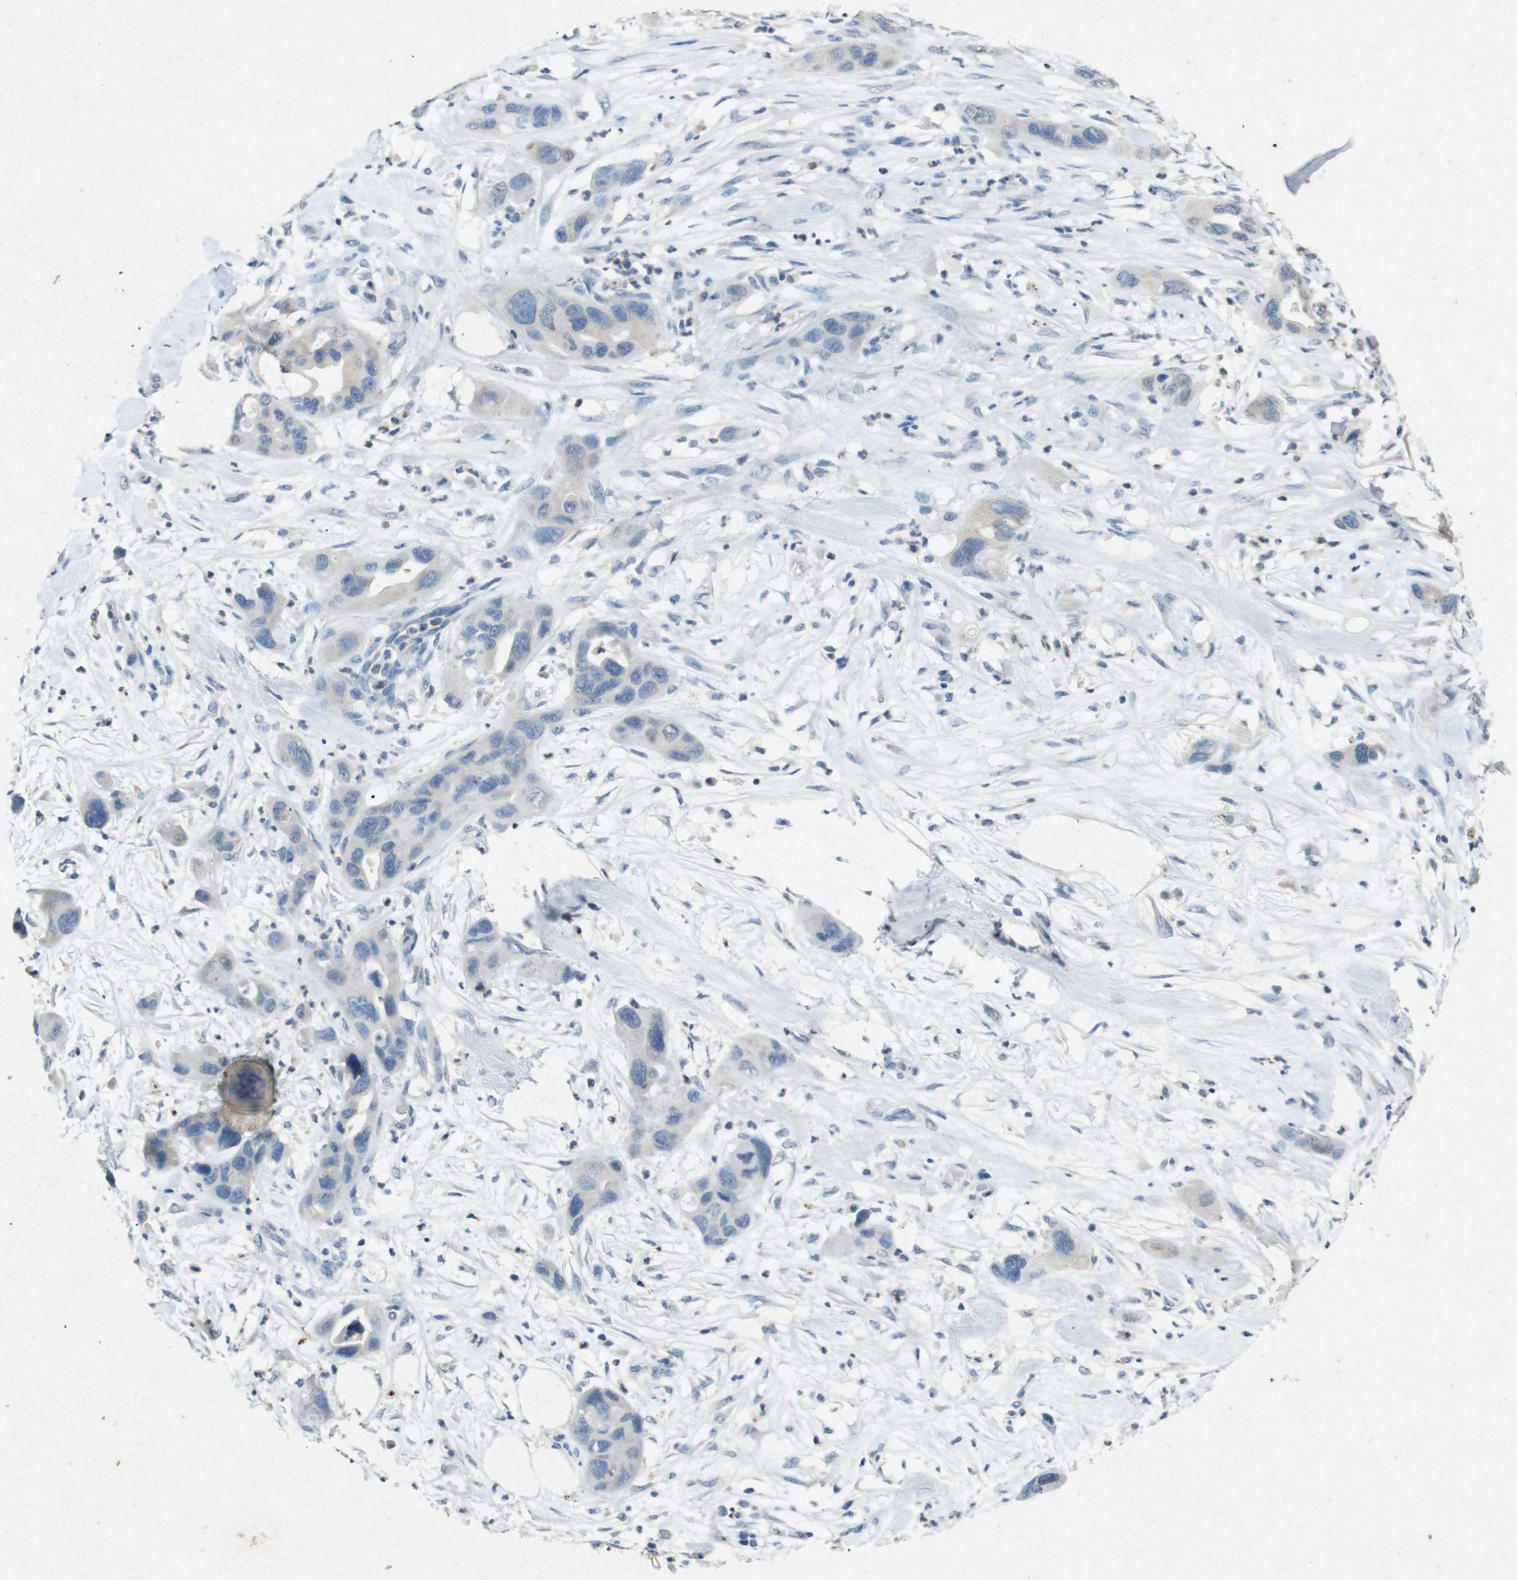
{"staining": {"intensity": "negative", "quantity": "none", "location": "none"}, "tissue": "pancreatic cancer", "cell_type": "Tumor cells", "image_type": "cancer", "snomed": [{"axis": "morphology", "description": "Adenocarcinoma, NOS"}, {"axis": "topography", "description": "Pancreas"}], "caption": "Image shows no protein positivity in tumor cells of pancreatic cancer (adenocarcinoma) tissue.", "gene": "STBD1", "patient": {"sex": "female", "age": 71}}